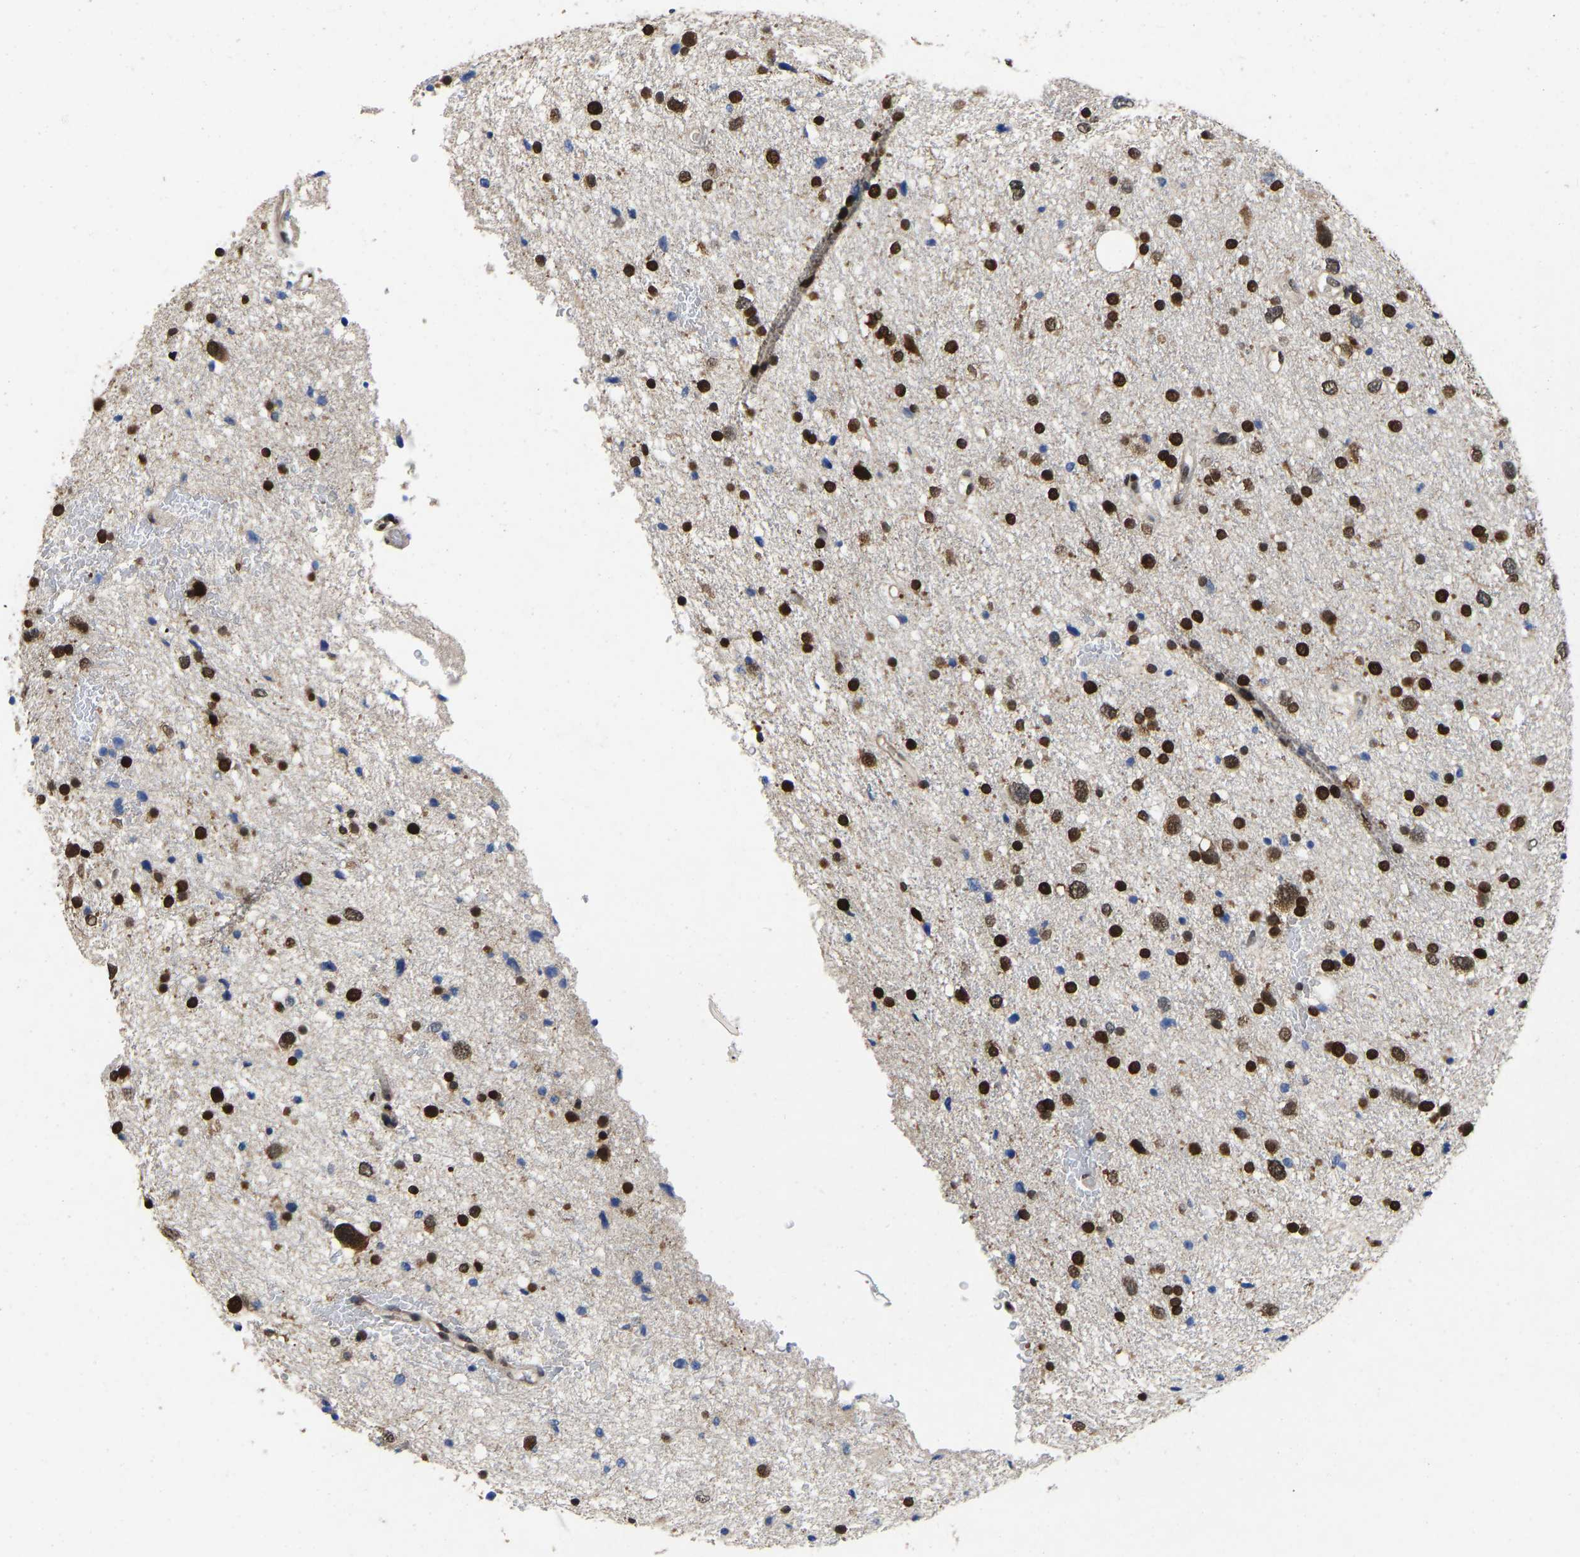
{"staining": {"intensity": "strong", "quantity": ">75%", "location": "nuclear"}, "tissue": "glioma", "cell_type": "Tumor cells", "image_type": "cancer", "snomed": [{"axis": "morphology", "description": "Glioma, malignant, Low grade"}, {"axis": "topography", "description": "Brain"}], "caption": "About >75% of tumor cells in human malignant glioma (low-grade) demonstrate strong nuclear protein staining as visualized by brown immunohistochemical staining.", "gene": "QKI", "patient": {"sex": "female", "age": 37}}